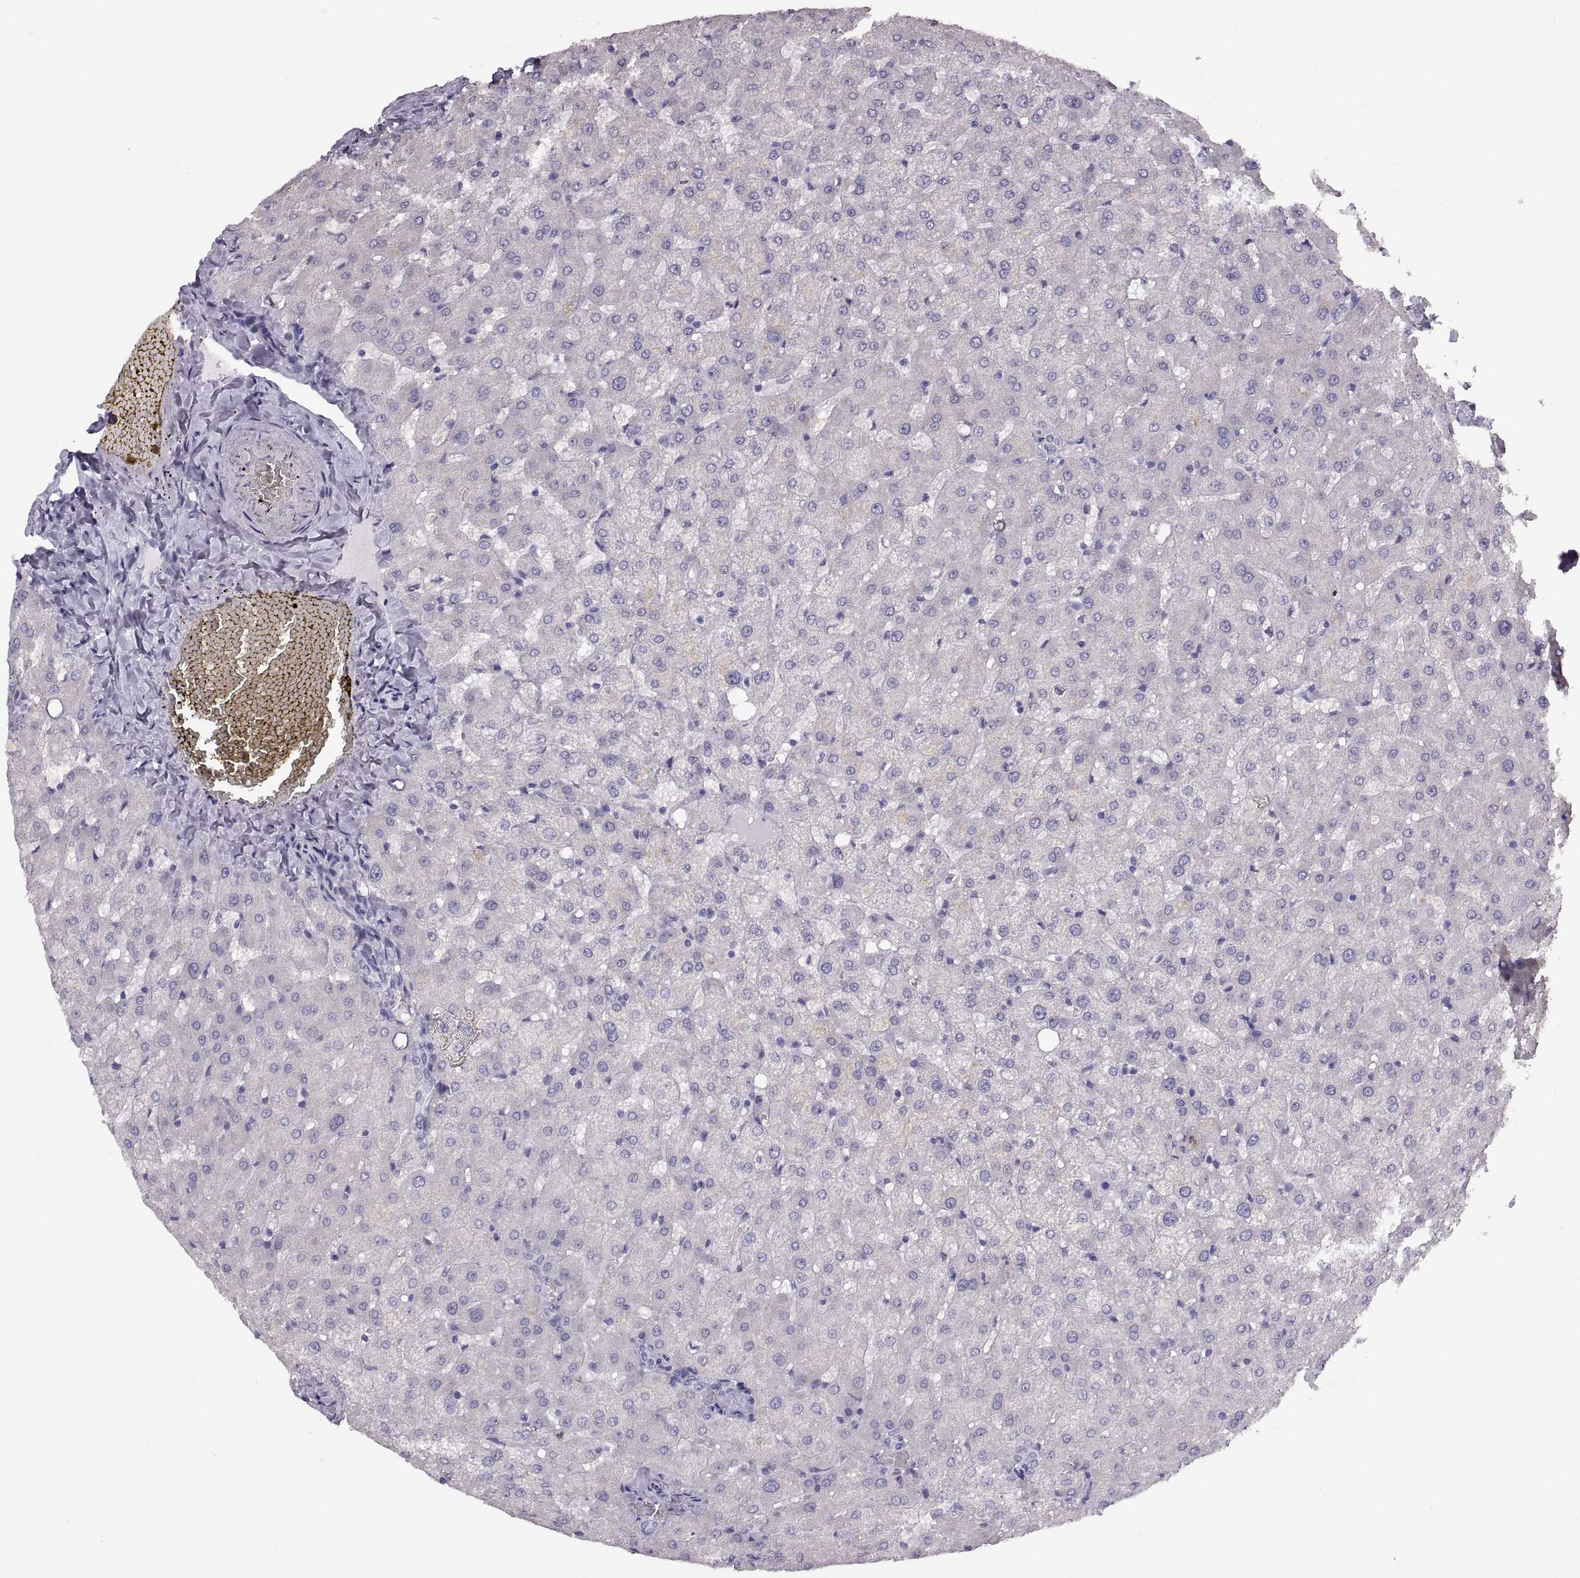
{"staining": {"intensity": "negative", "quantity": "none", "location": "none"}, "tissue": "liver", "cell_type": "Cholangiocytes", "image_type": "normal", "snomed": [{"axis": "morphology", "description": "Normal tissue, NOS"}, {"axis": "topography", "description": "Liver"}], "caption": "DAB immunohistochemical staining of unremarkable liver exhibits no significant staining in cholangiocytes. (Stains: DAB (3,3'-diaminobenzidine) immunohistochemistry with hematoxylin counter stain, Microscopy: brightfield microscopy at high magnification).", "gene": "SPACDR", "patient": {"sex": "female", "age": 50}}